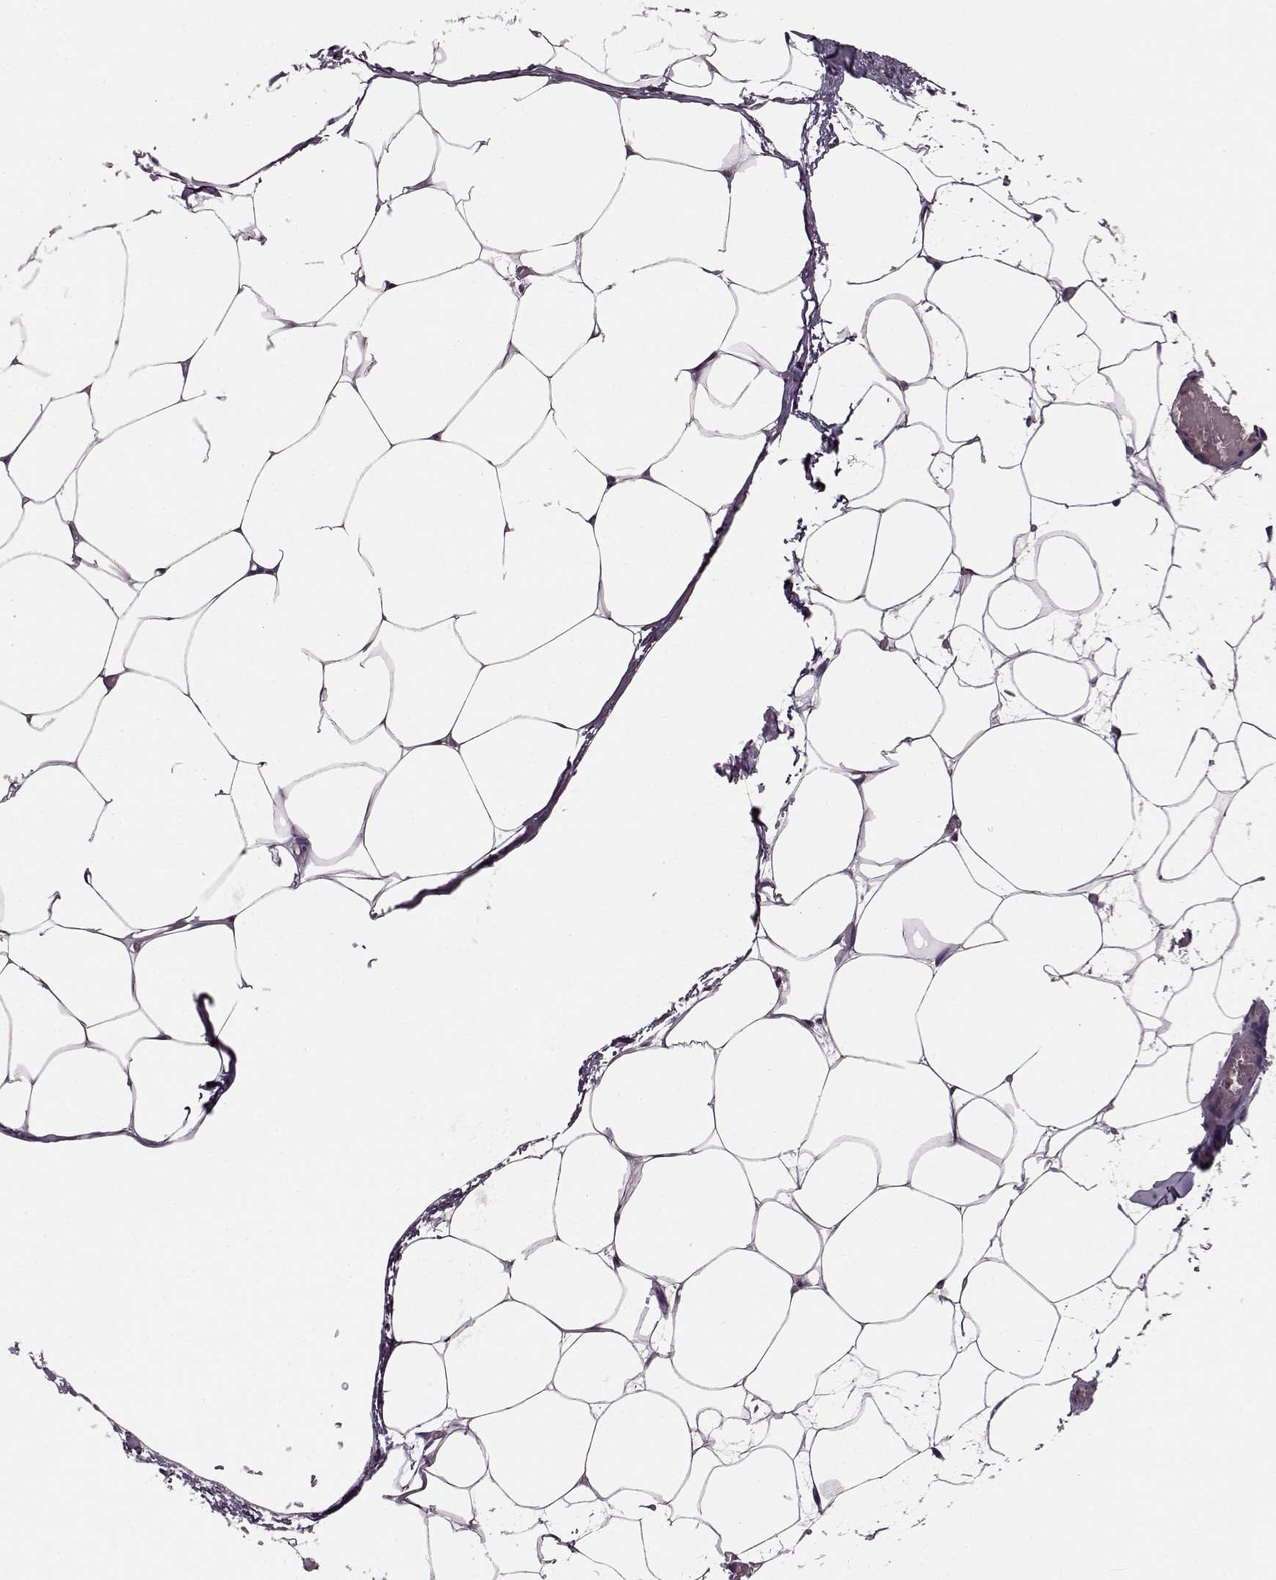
{"staining": {"intensity": "negative", "quantity": "none", "location": "none"}, "tissue": "adipose tissue", "cell_type": "Adipocytes", "image_type": "normal", "snomed": [{"axis": "morphology", "description": "Normal tissue, NOS"}, {"axis": "topography", "description": "Adipose tissue"}], "caption": "Immunohistochemical staining of benign human adipose tissue reveals no significant positivity in adipocytes. (Stains: DAB immunohistochemistry with hematoxylin counter stain, Microscopy: brightfield microscopy at high magnification).", "gene": "CDC42SE1", "patient": {"sex": "male", "age": 57}}